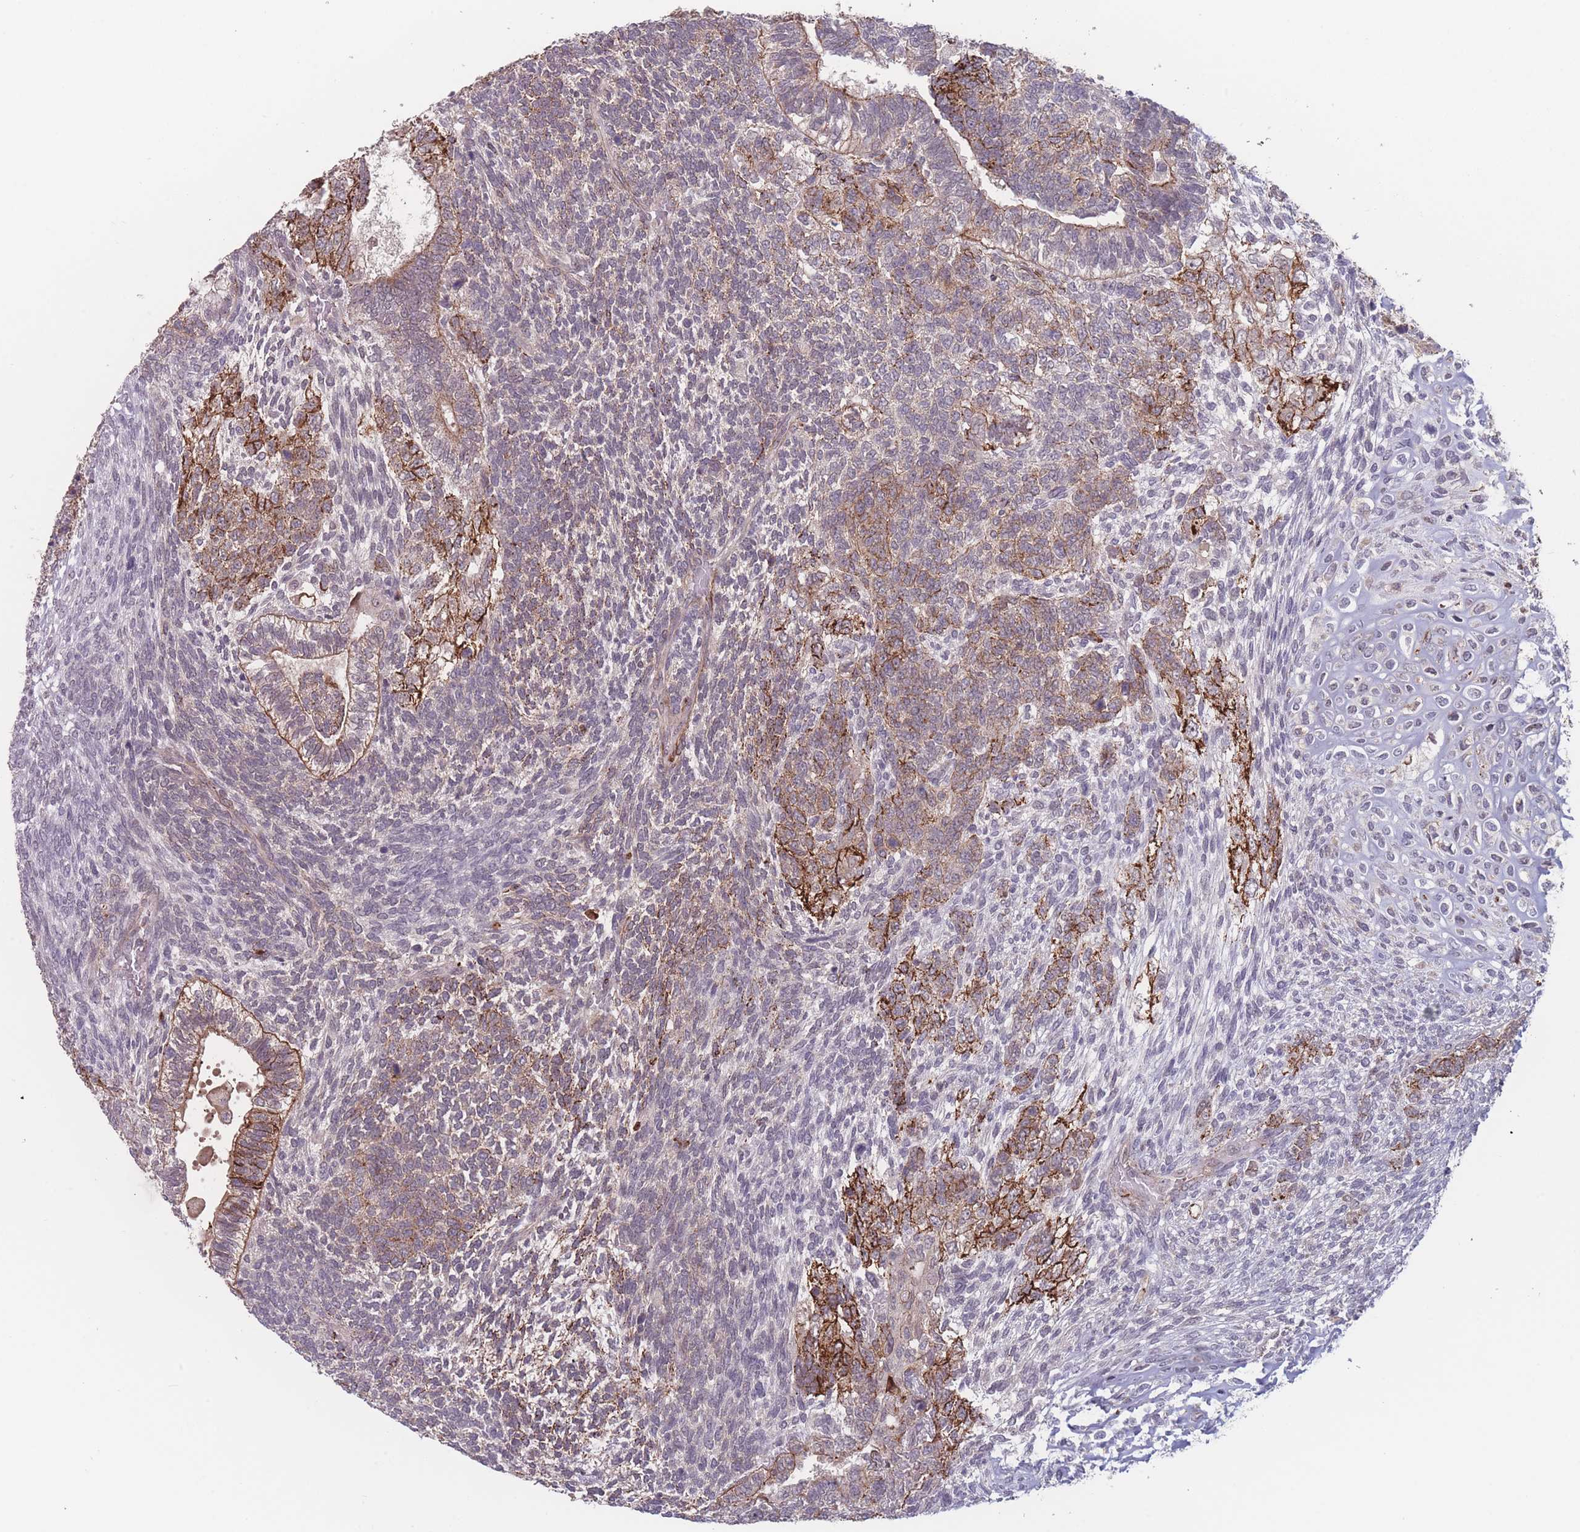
{"staining": {"intensity": "strong", "quantity": "<25%", "location": "cytoplasmic/membranous"}, "tissue": "testis cancer", "cell_type": "Tumor cells", "image_type": "cancer", "snomed": [{"axis": "morphology", "description": "Carcinoma, Embryonal, NOS"}, {"axis": "topography", "description": "Testis"}], "caption": "Brown immunohistochemical staining in testis embryonal carcinoma demonstrates strong cytoplasmic/membranous expression in approximately <25% of tumor cells.", "gene": "TMEM232", "patient": {"sex": "male", "age": 23}}